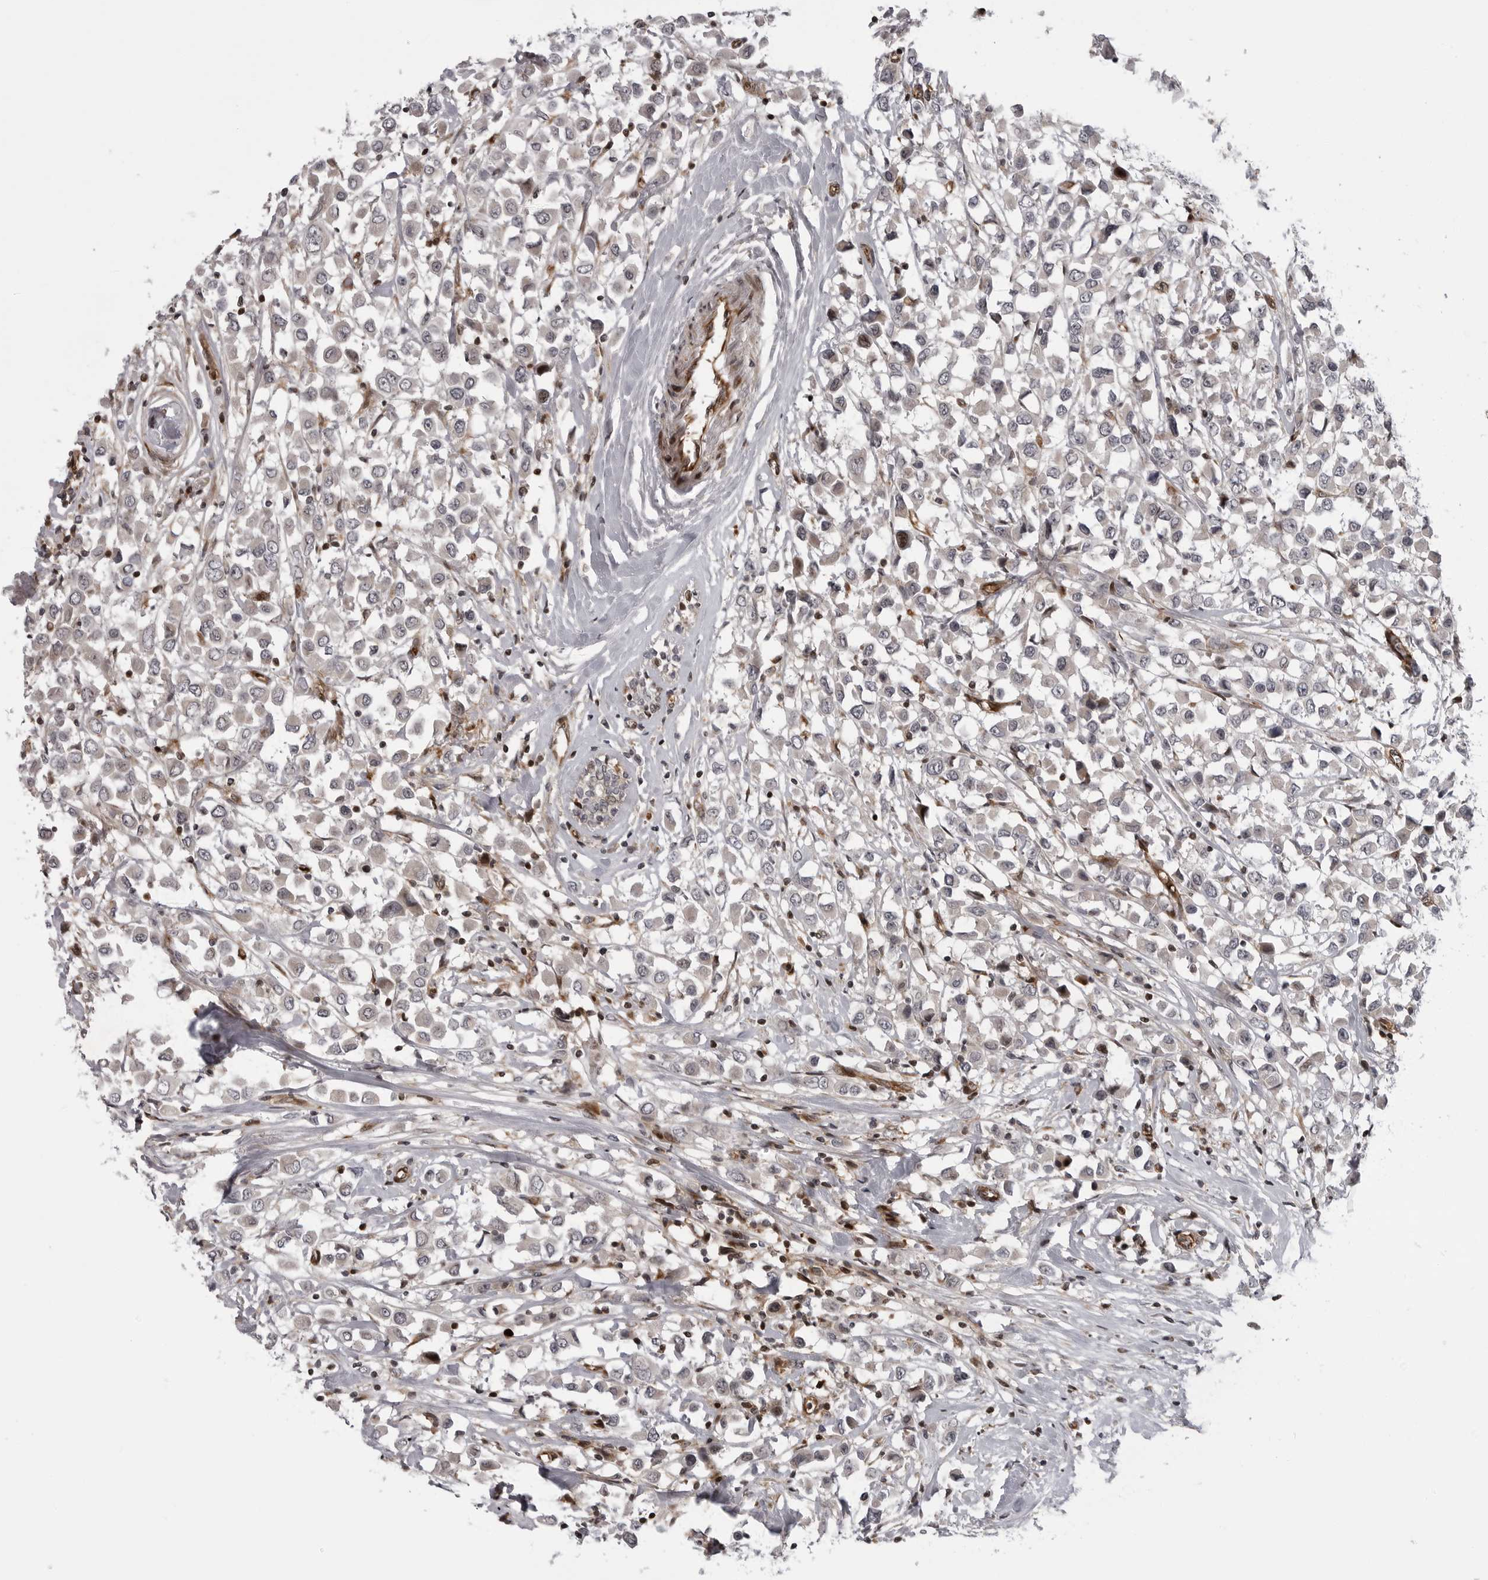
{"staining": {"intensity": "negative", "quantity": "none", "location": "none"}, "tissue": "breast cancer", "cell_type": "Tumor cells", "image_type": "cancer", "snomed": [{"axis": "morphology", "description": "Duct carcinoma"}, {"axis": "topography", "description": "Breast"}], "caption": "Immunohistochemistry (IHC) histopathology image of neoplastic tissue: breast cancer stained with DAB shows no significant protein positivity in tumor cells.", "gene": "ABL1", "patient": {"sex": "female", "age": 61}}